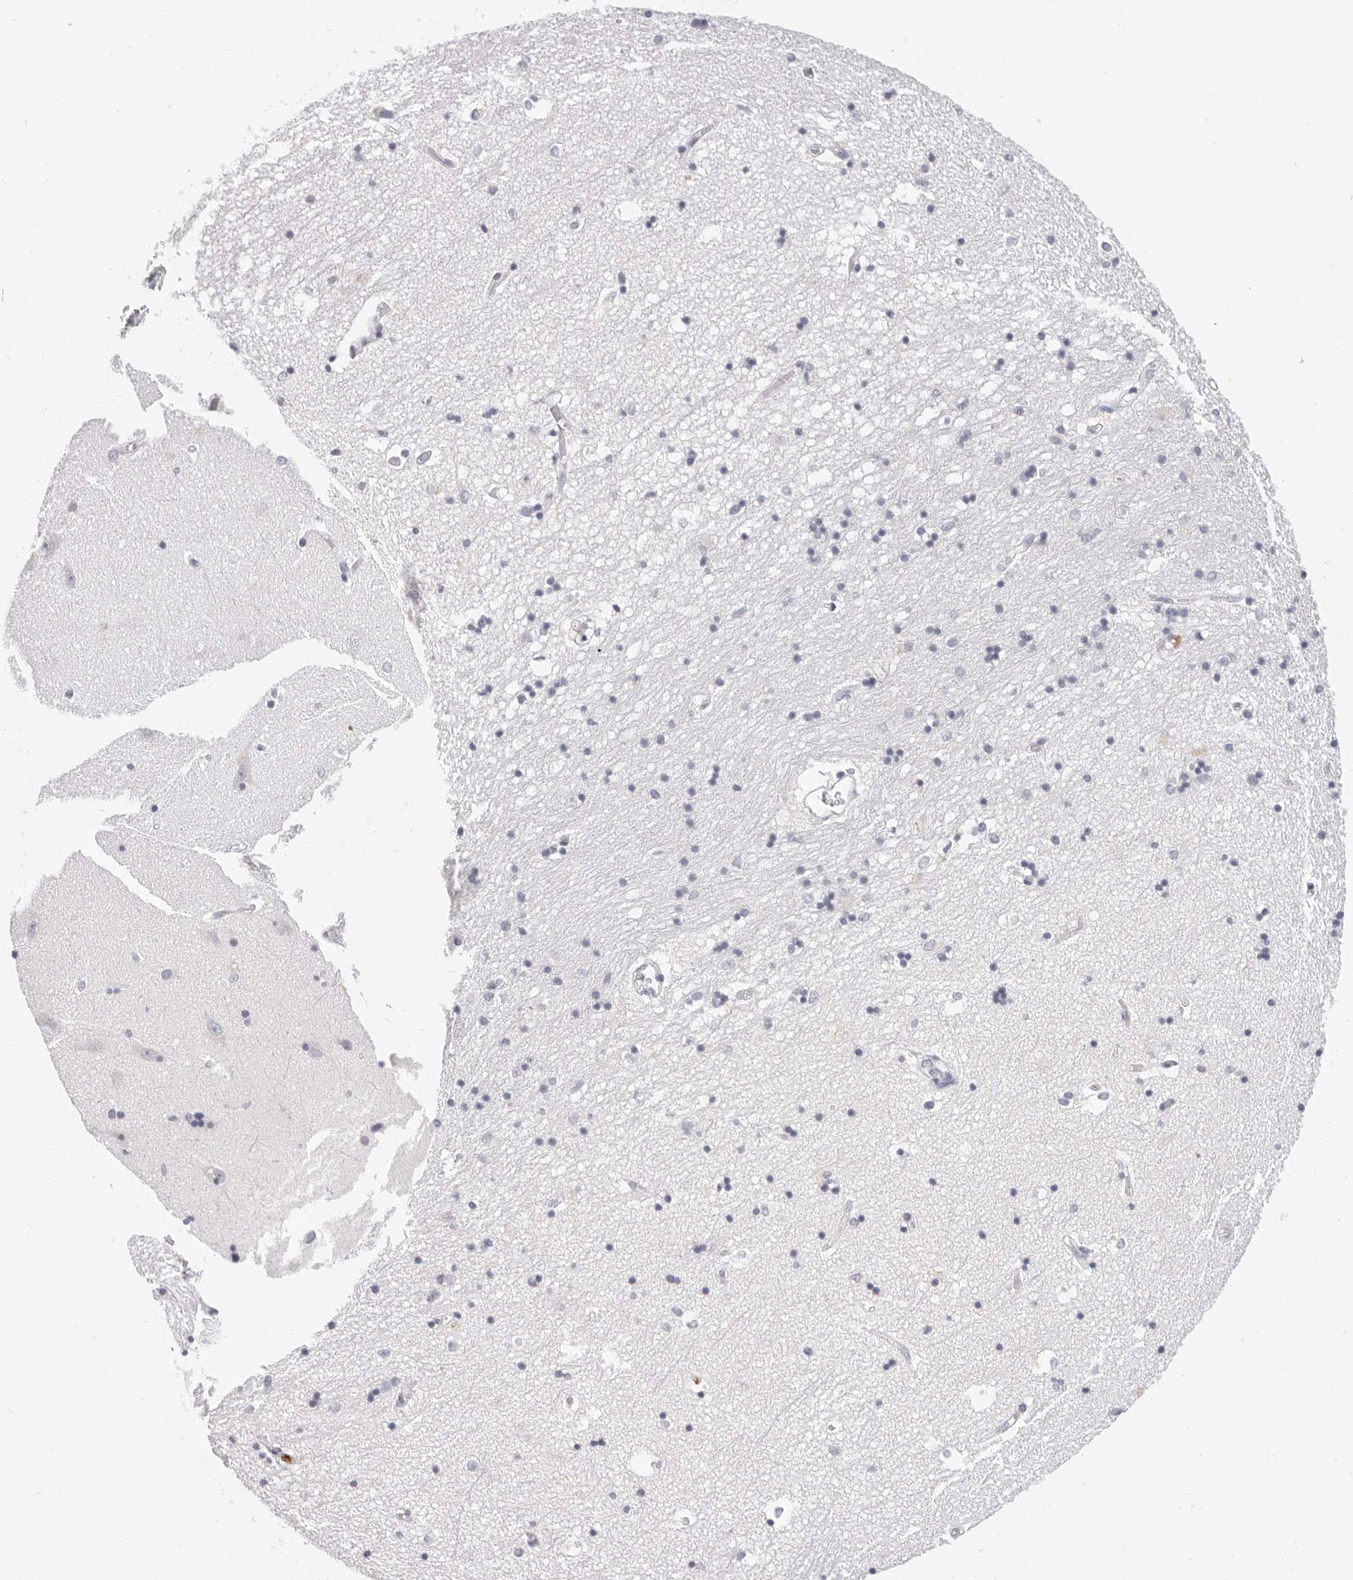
{"staining": {"intensity": "negative", "quantity": "none", "location": "none"}, "tissue": "hippocampus", "cell_type": "Glial cells", "image_type": "normal", "snomed": [{"axis": "morphology", "description": "Normal tissue, NOS"}, {"axis": "topography", "description": "Hippocampus"}], "caption": "This is an immunohistochemistry (IHC) image of benign hippocampus. There is no positivity in glial cells.", "gene": "CAMP", "patient": {"sex": "male", "age": 45}}